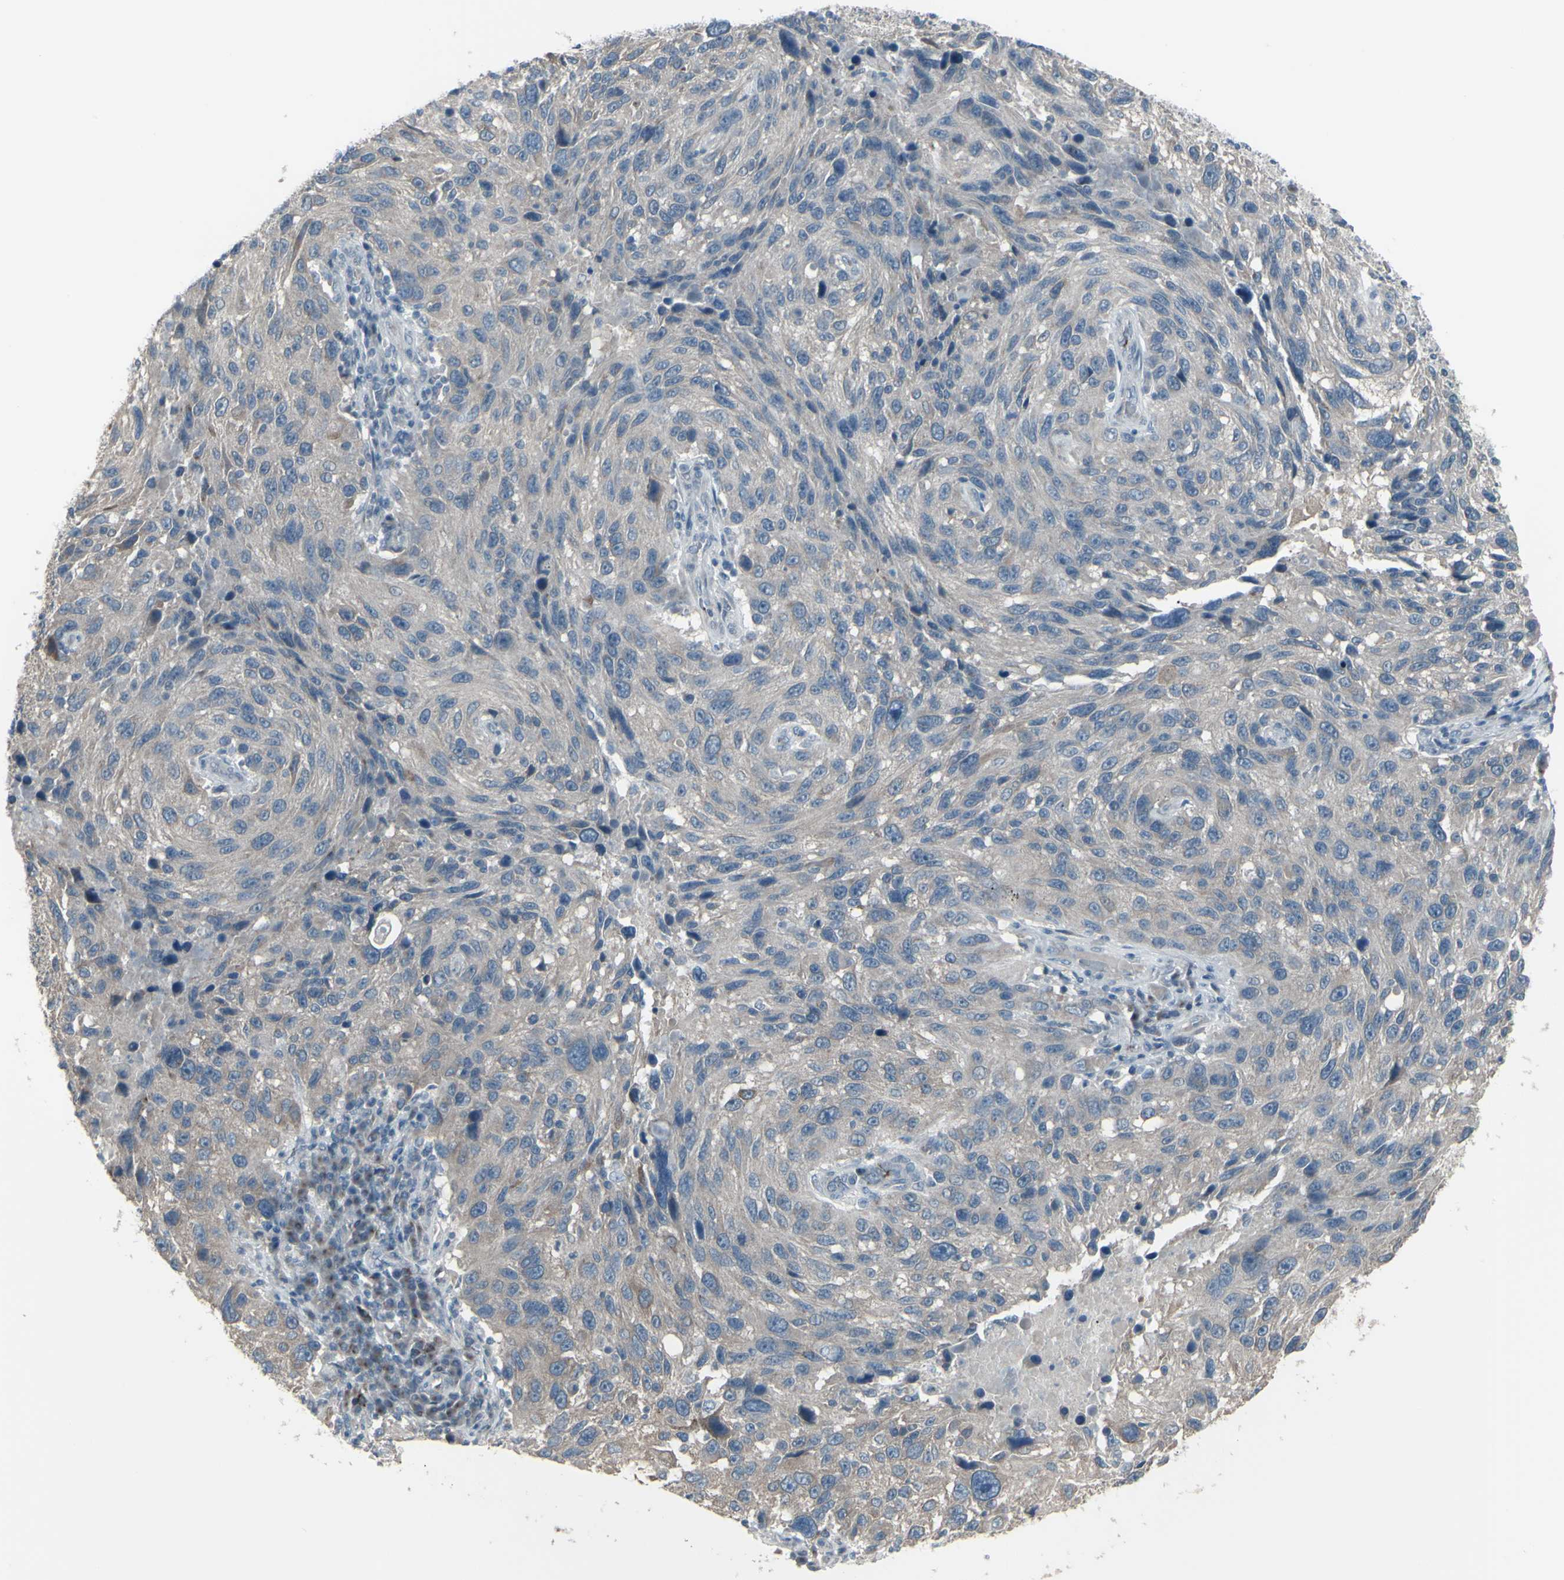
{"staining": {"intensity": "weak", "quantity": "25%-75%", "location": "cytoplasmic/membranous"}, "tissue": "melanoma", "cell_type": "Tumor cells", "image_type": "cancer", "snomed": [{"axis": "morphology", "description": "Malignant melanoma, NOS"}, {"axis": "topography", "description": "Skin"}], "caption": "An image showing weak cytoplasmic/membranous positivity in about 25%-75% of tumor cells in malignant melanoma, as visualized by brown immunohistochemical staining.", "gene": "CD79B", "patient": {"sex": "male", "age": 53}}